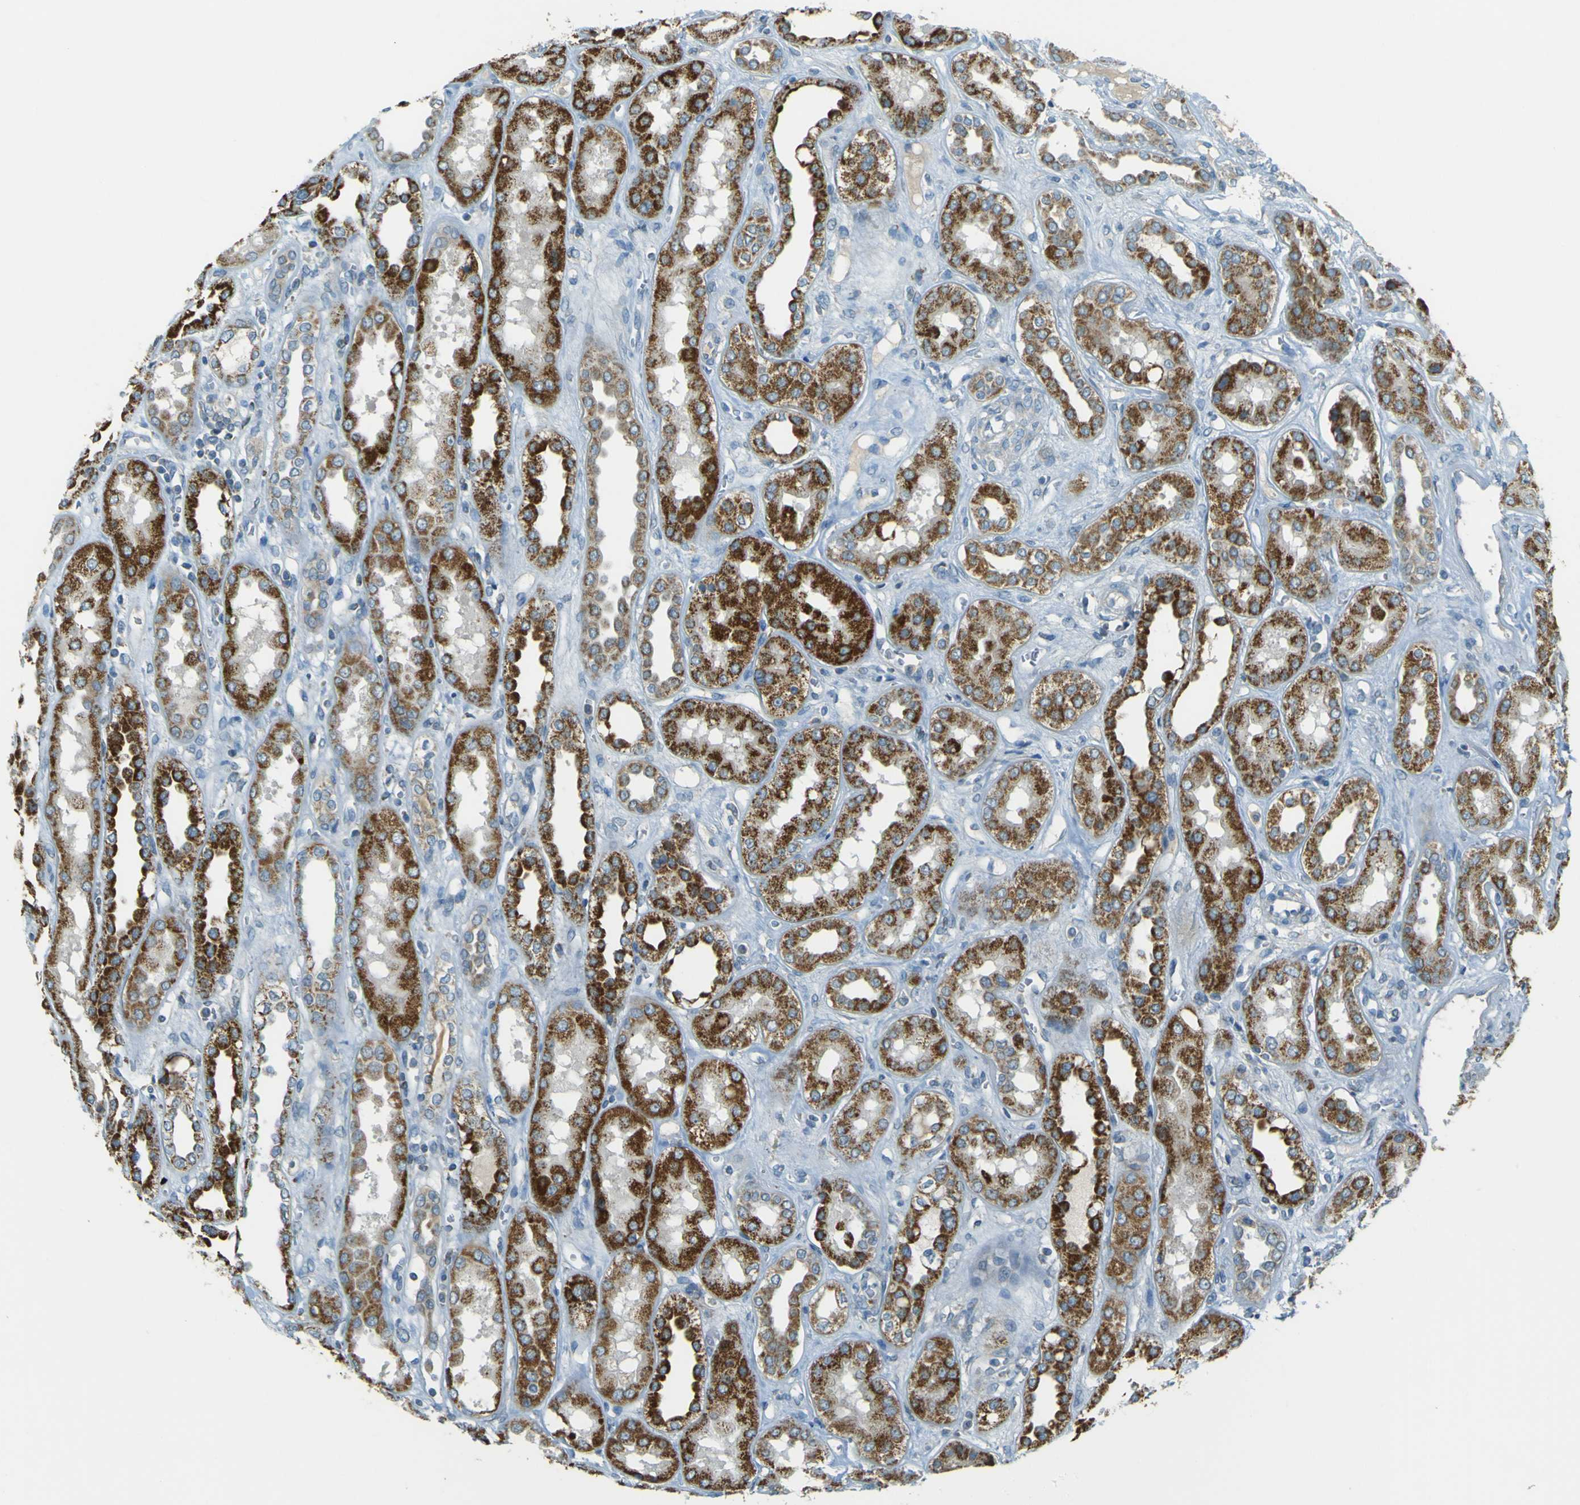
{"staining": {"intensity": "negative", "quantity": "none", "location": "none"}, "tissue": "kidney", "cell_type": "Cells in glomeruli", "image_type": "normal", "snomed": [{"axis": "morphology", "description": "Normal tissue, NOS"}, {"axis": "topography", "description": "Kidney"}], "caption": "Normal kidney was stained to show a protein in brown. There is no significant positivity in cells in glomeruli. Brightfield microscopy of immunohistochemistry (IHC) stained with DAB (3,3'-diaminobenzidine) (brown) and hematoxylin (blue), captured at high magnification.", "gene": "FKTN", "patient": {"sex": "male", "age": 59}}